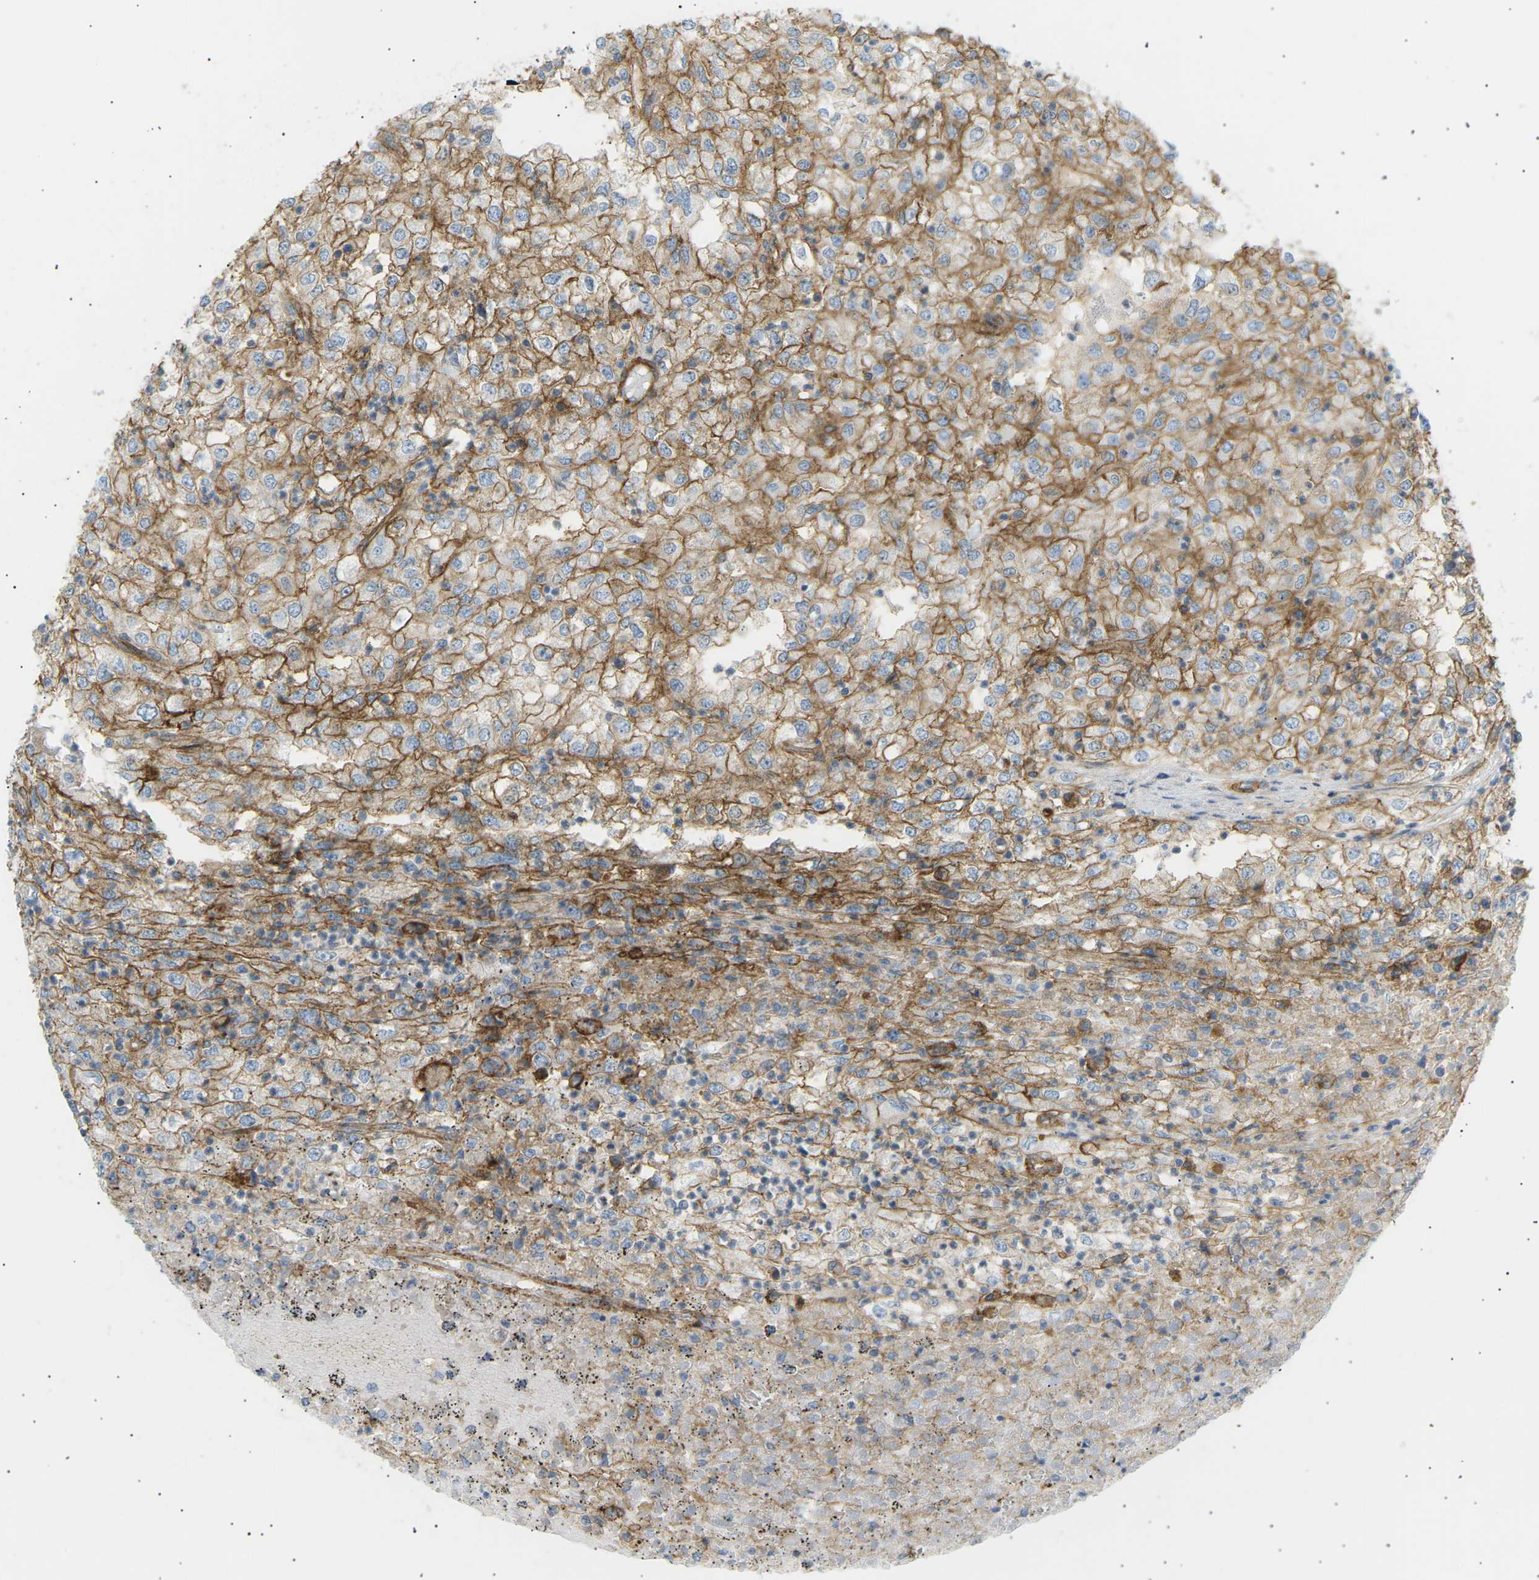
{"staining": {"intensity": "moderate", "quantity": ">75%", "location": "cytoplasmic/membranous"}, "tissue": "renal cancer", "cell_type": "Tumor cells", "image_type": "cancer", "snomed": [{"axis": "morphology", "description": "Adenocarcinoma, NOS"}, {"axis": "topography", "description": "Kidney"}], "caption": "Human adenocarcinoma (renal) stained for a protein (brown) displays moderate cytoplasmic/membranous positive positivity in approximately >75% of tumor cells.", "gene": "ATP2B4", "patient": {"sex": "female", "age": 54}}